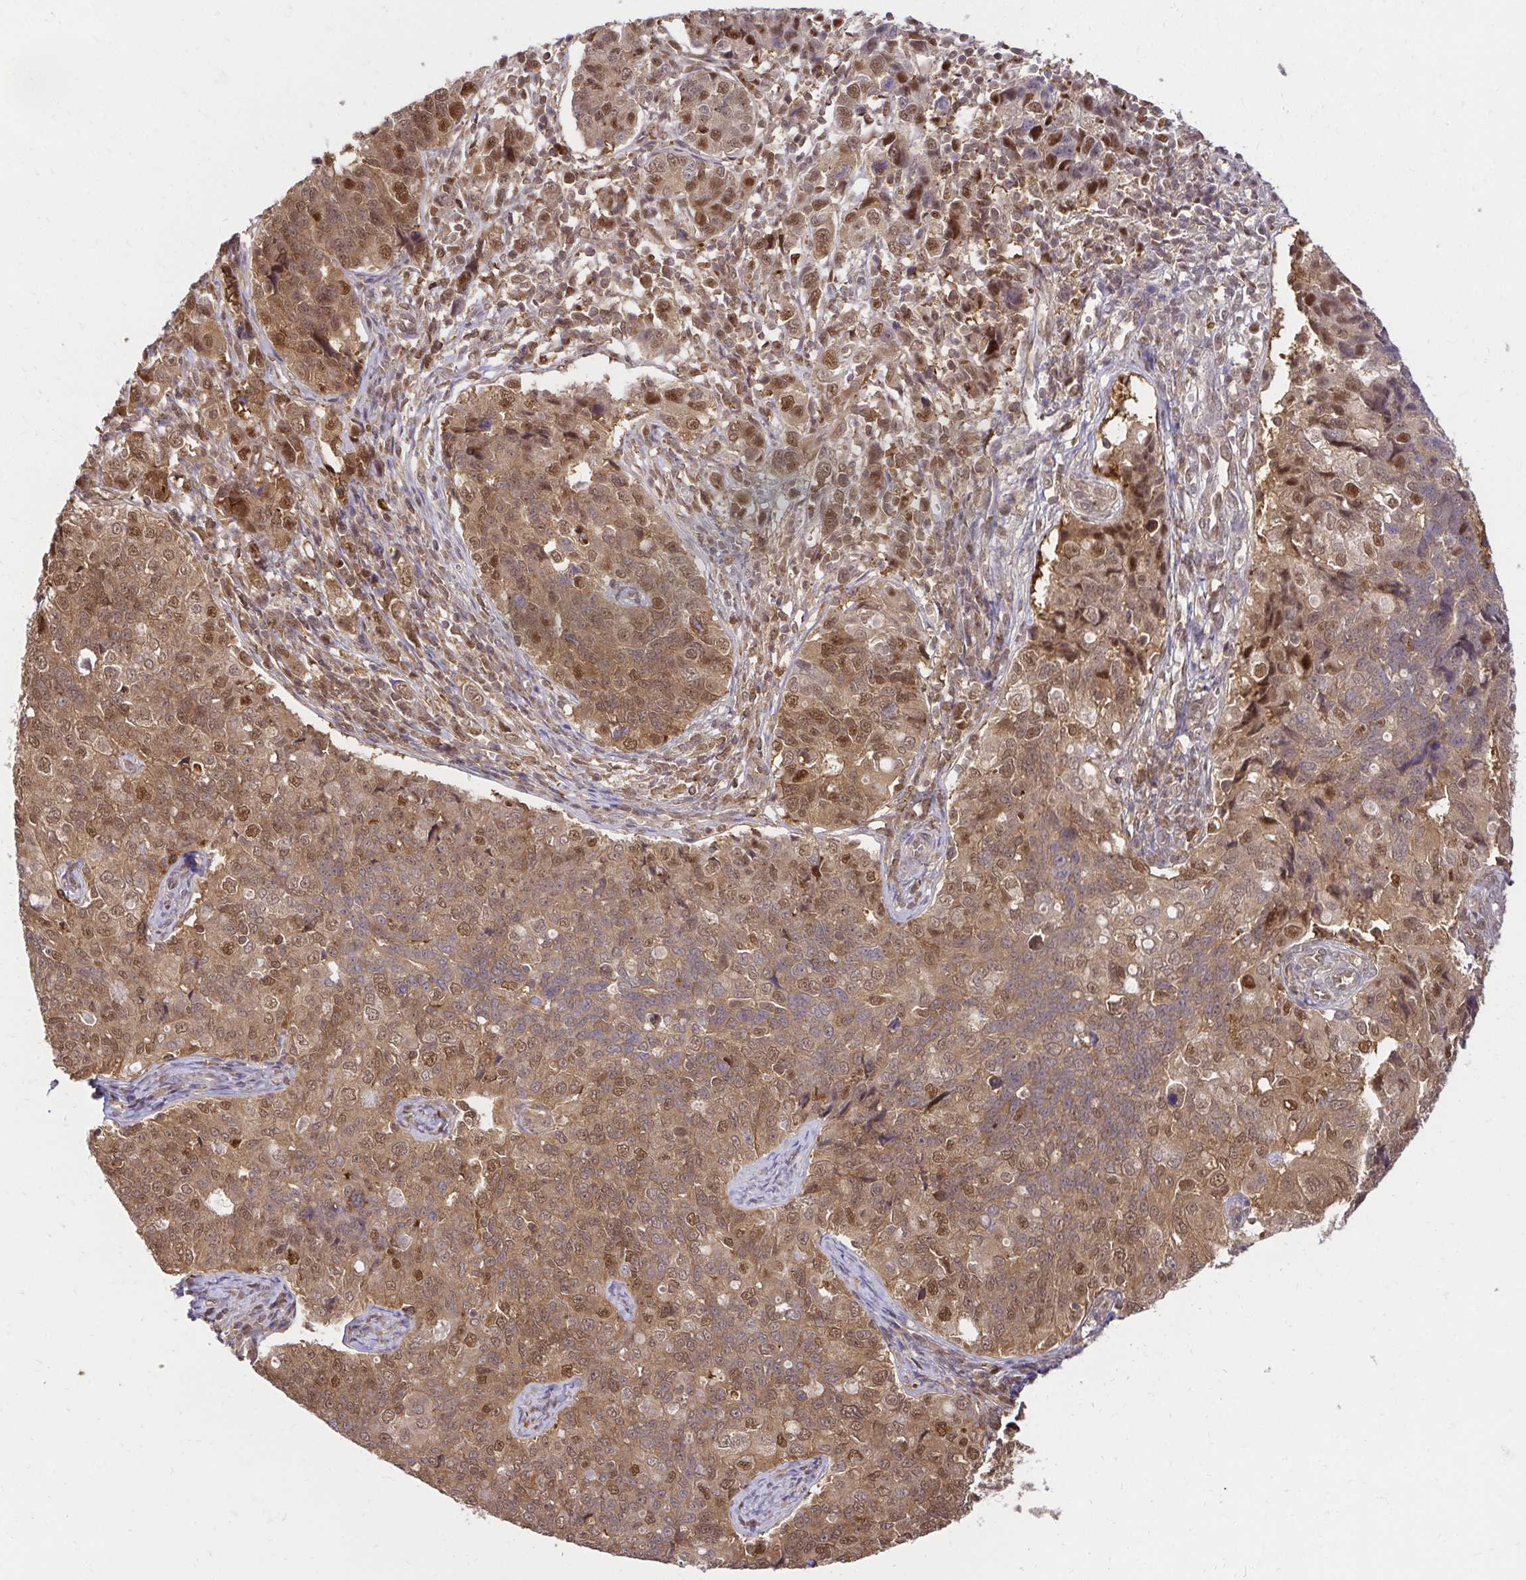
{"staining": {"intensity": "moderate", "quantity": ">75%", "location": "cytoplasmic/membranous,nuclear"}, "tissue": "endometrial cancer", "cell_type": "Tumor cells", "image_type": "cancer", "snomed": [{"axis": "morphology", "description": "Adenocarcinoma, NOS"}, {"axis": "topography", "description": "Endometrium"}], "caption": "Moderate cytoplasmic/membranous and nuclear protein staining is seen in approximately >75% of tumor cells in endometrial cancer (adenocarcinoma).", "gene": "PSMA4", "patient": {"sex": "female", "age": 43}}